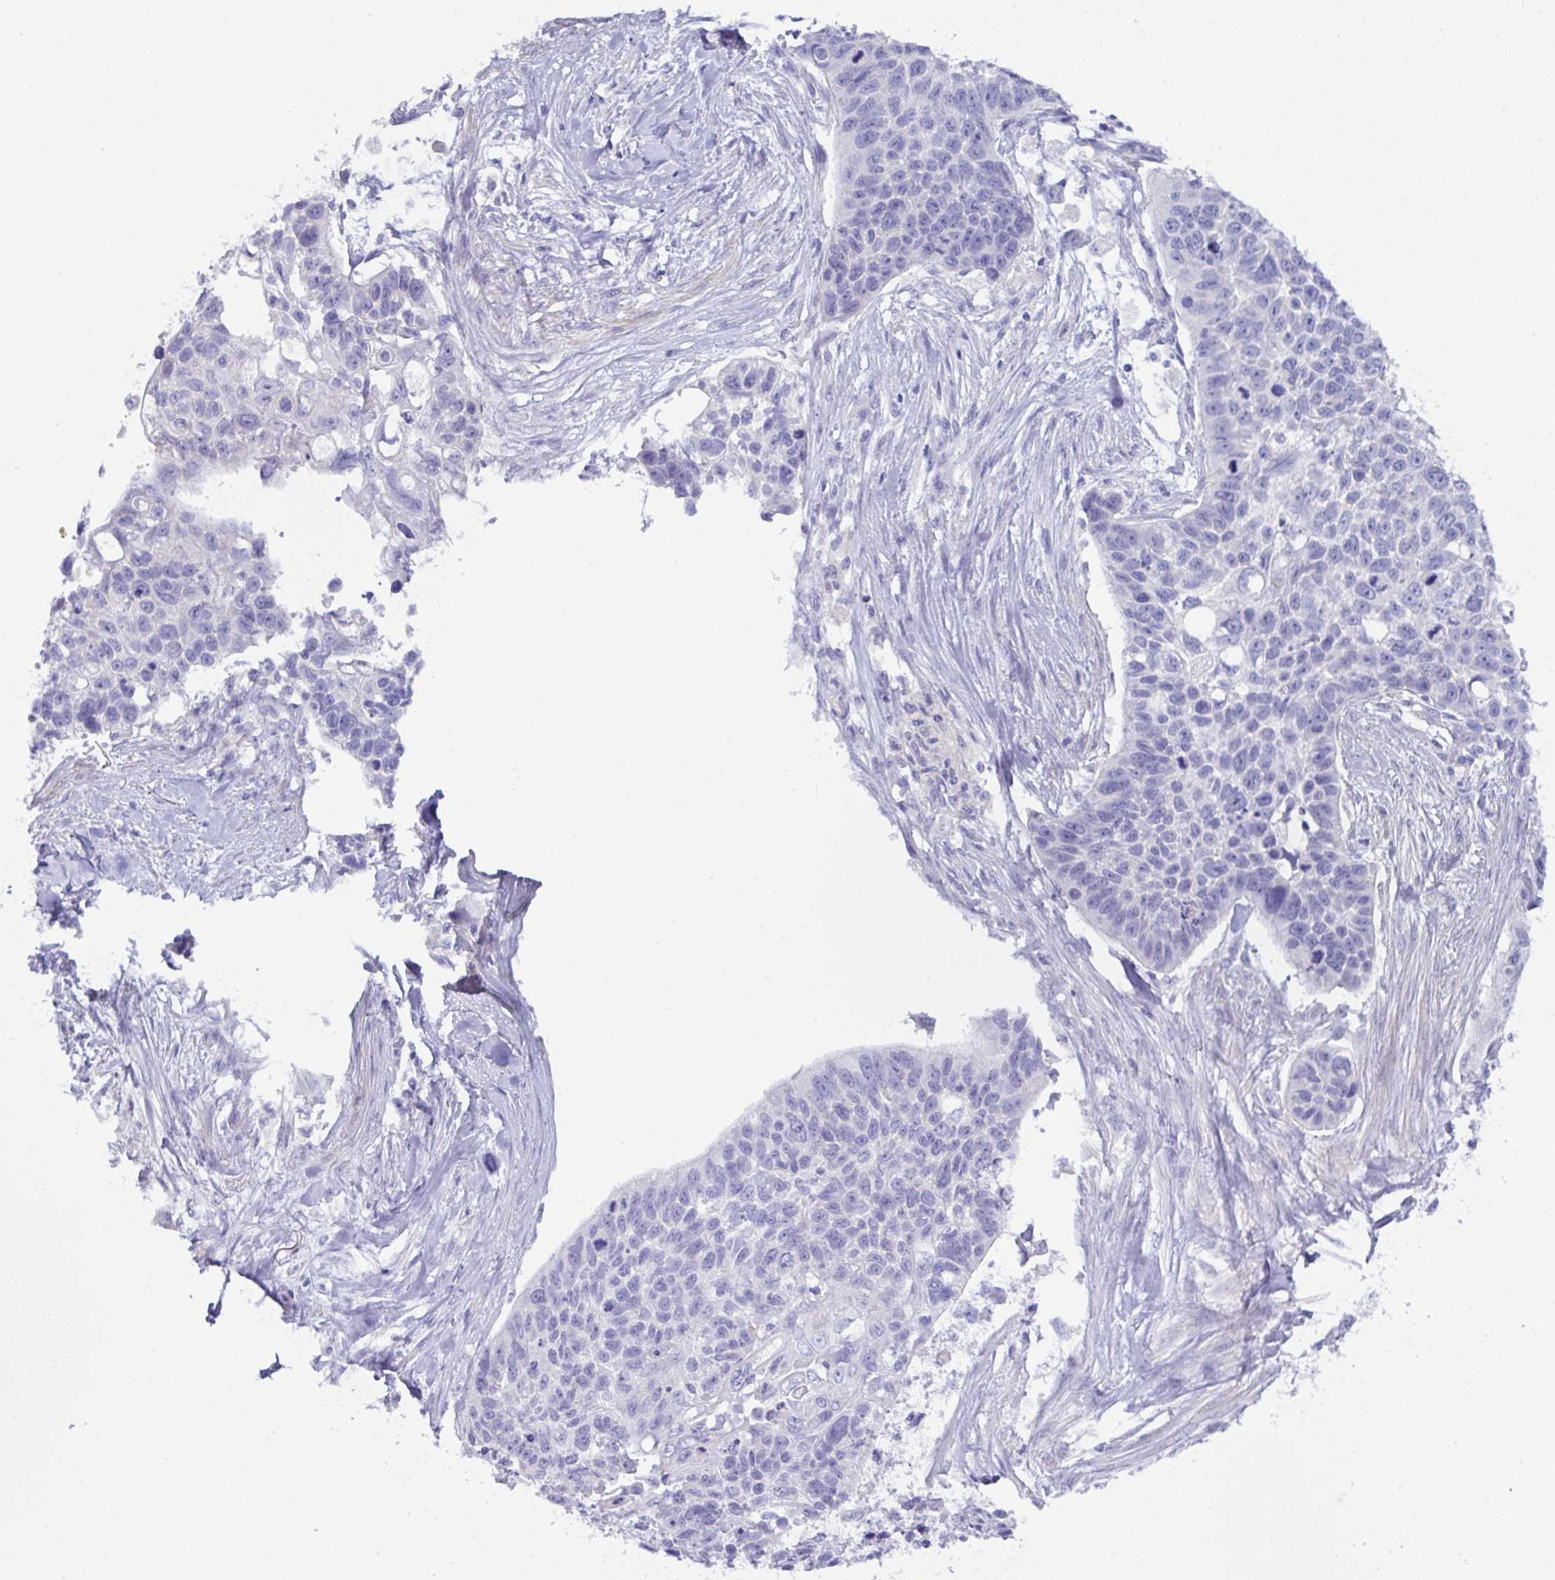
{"staining": {"intensity": "negative", "quantity": "none", "location": "none"}, "tissue": "lung cancer", "cell_type": "Tumor cells", "image_type": "cancer", "snomed": [{"axis": "morphology", "description": "Squamous cell carcinoma, NOS"}, {"axis": "topography", "description": "Lung"}], "caption": "DAB immunohistochemical staining of human lung cancer (squamous cell carcinoma) exhibits no significant expression in tumor cells.", "gene": "MED11", "patient": {"sex": "male", "age": 62}}